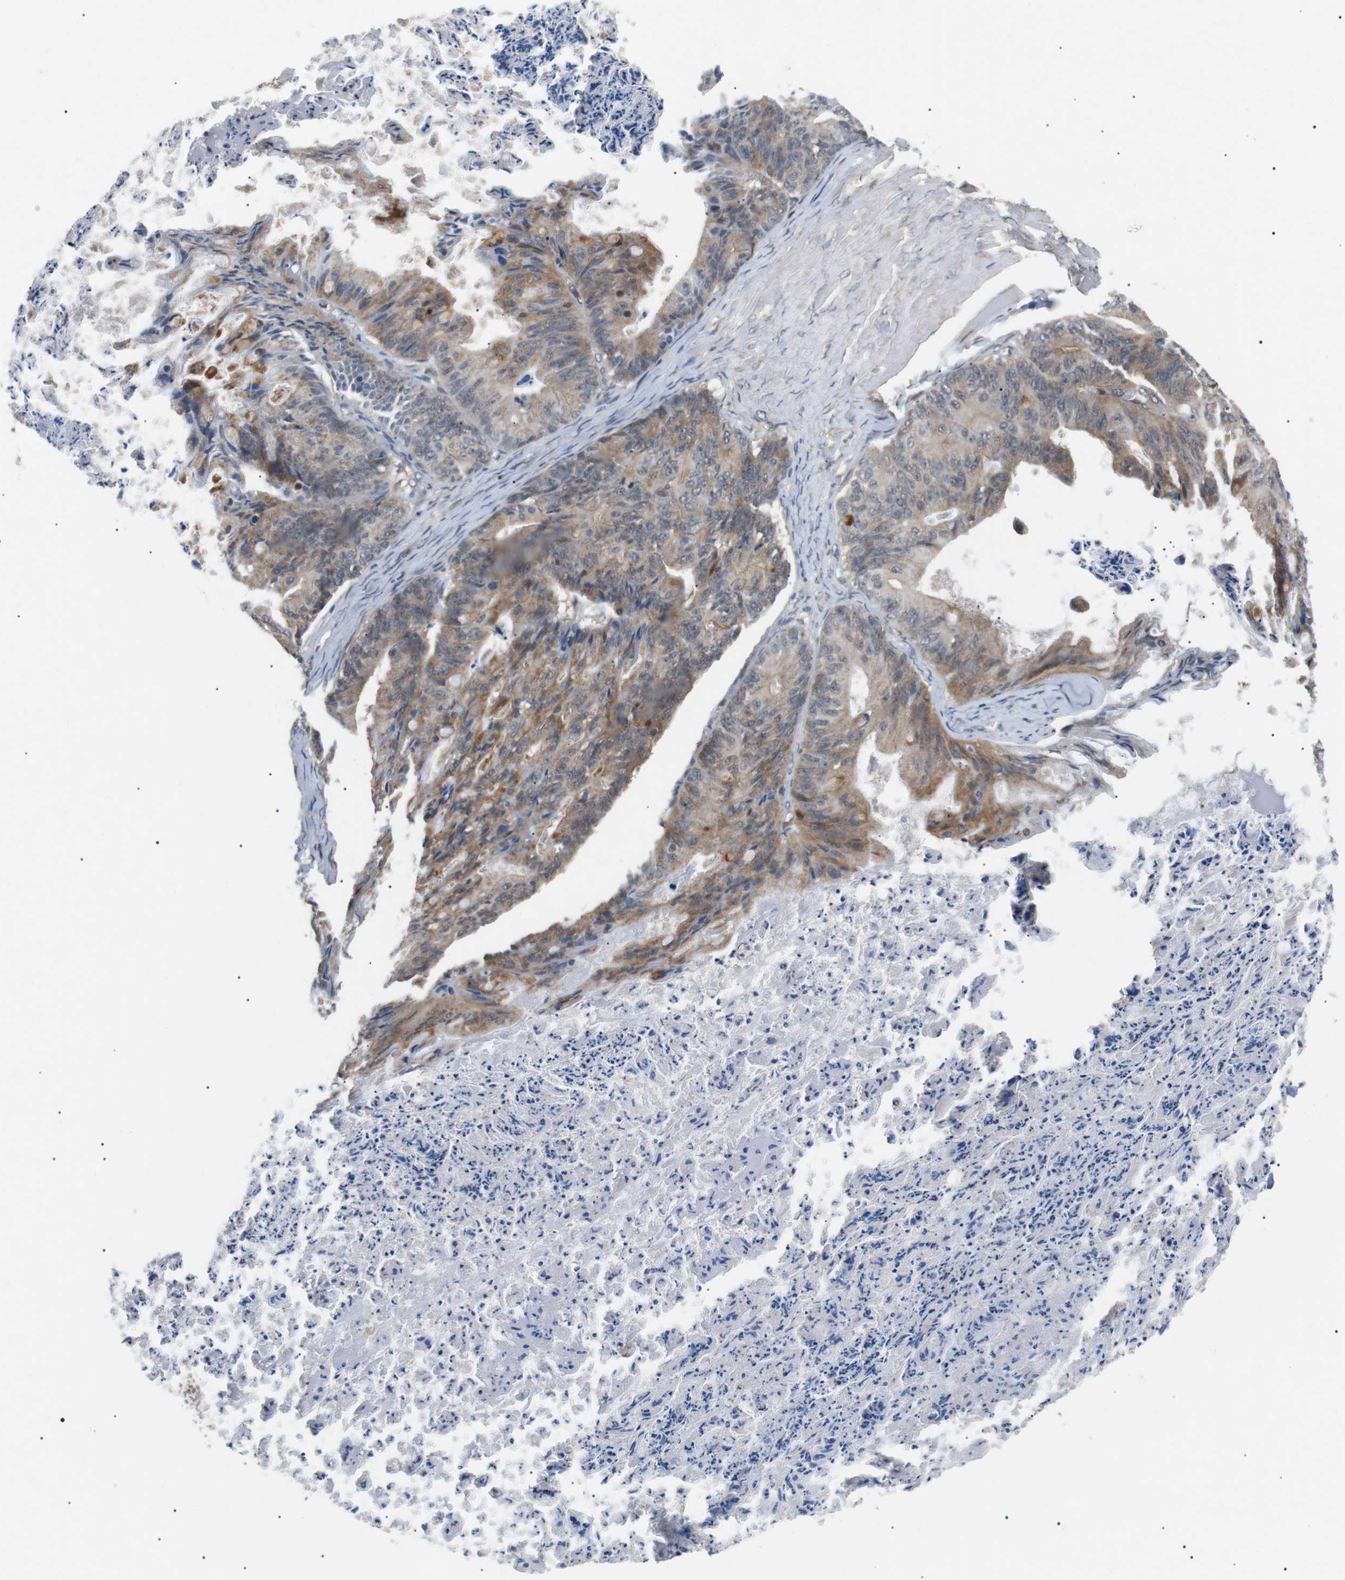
{"staining": {"intensity": "weak", "quantity": ">75%", "location": "cytoplasmic/membranous"}, "tissue": "ovarian cancer", "cell_type": "Tumor cells", "image_type": "cancer", "snomed": [{"axis": "morphology", "description": "Cystadenocarcinoma, mucinous, NOS"}, {"axis": "topography", "description": "Ovary"}], "caption": "Immunohistochemistry (IHC) (DAB (3,3'-diaminobenzidine)) staining of mucinous cystadenocarcinoma (ovarian) displays weak cytoplasmic/membranous protein expression in approximately >75% of tumor cells. (Brightfield microscopy of DAB IHC at high magnification).", "gene": "HSPA13", "patient": {"sex": "female", "age": 37}}